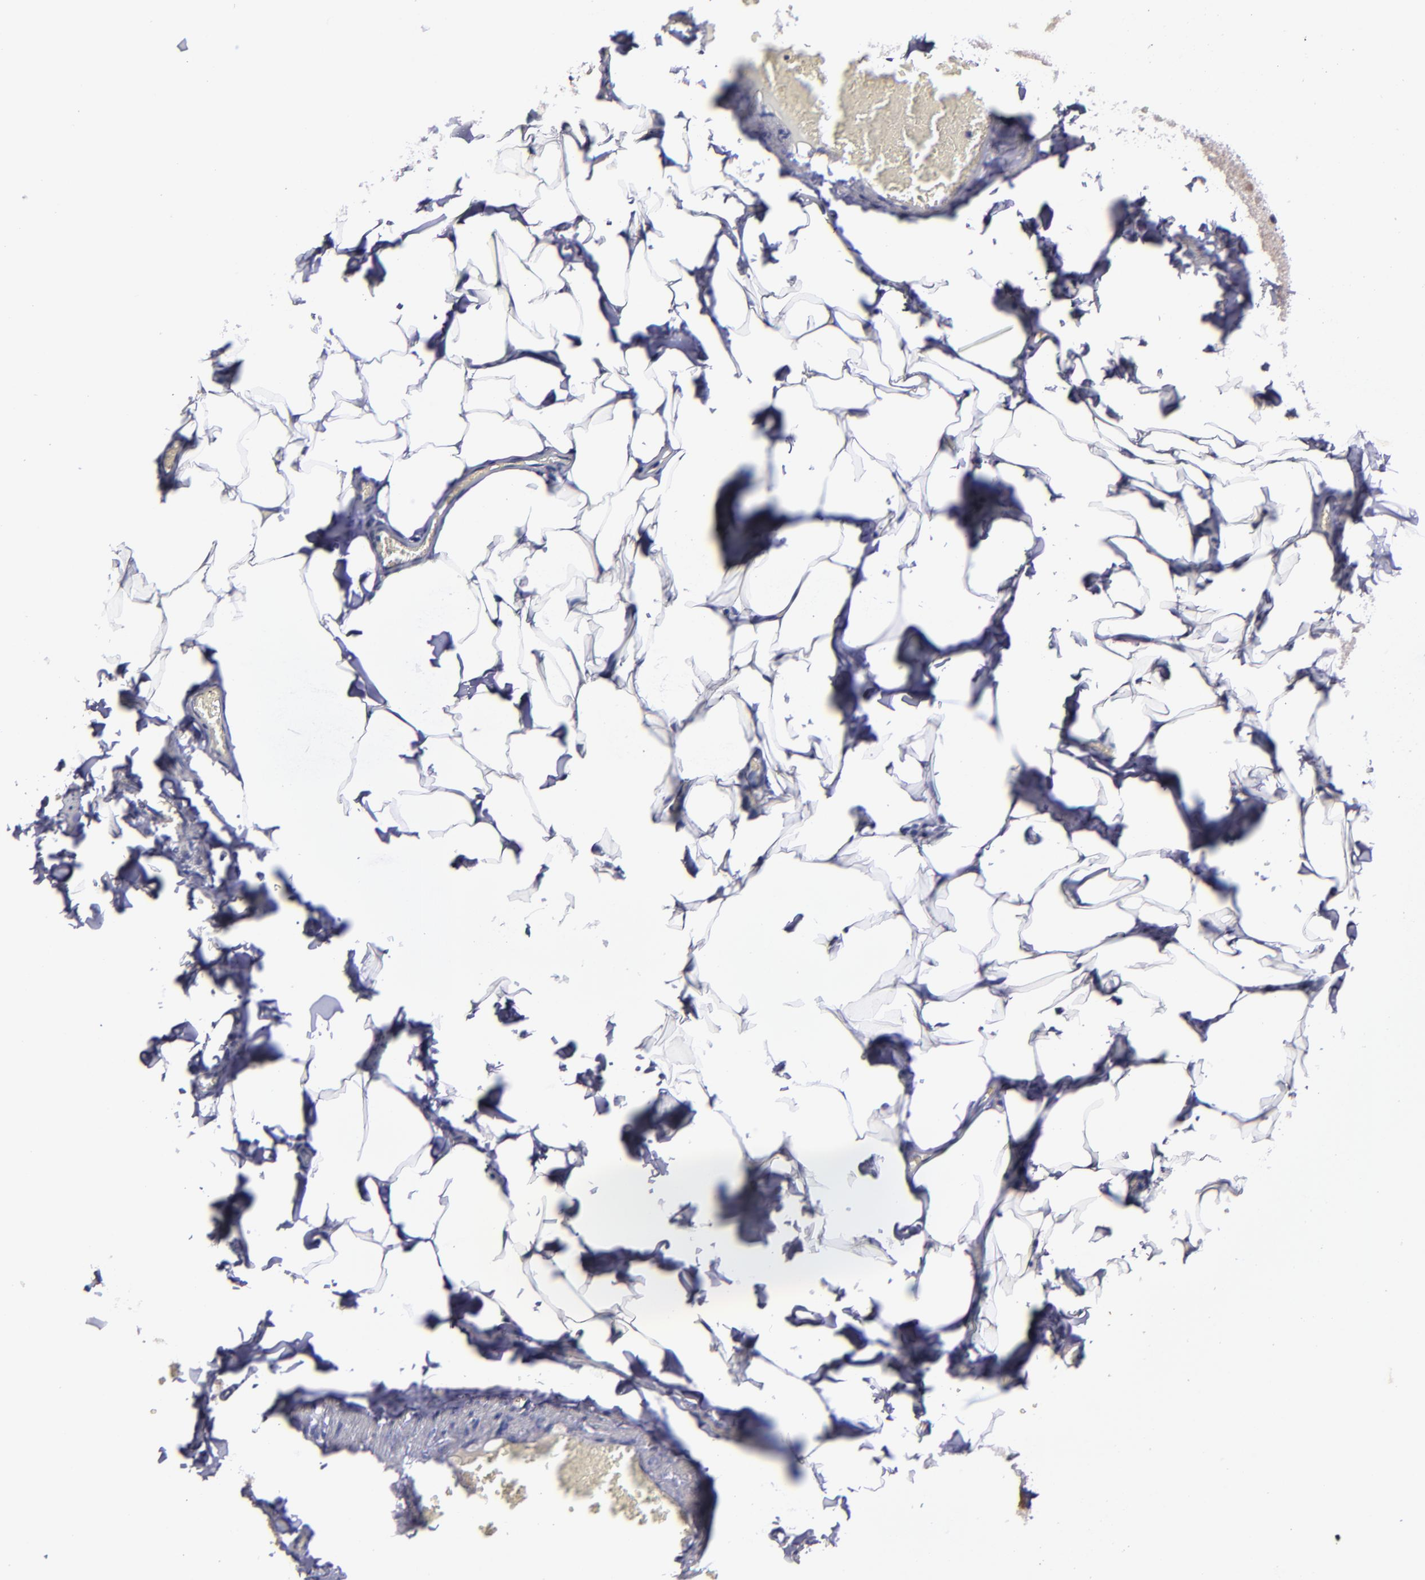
{"staining": {"intensity": "negative", "quantity": "none", "location": "none"}, "tissue": "adipose tissue", "cell_type": "Adipocytes", "image_type": "normal", "snomed": [{"axis": "morphology", "description": "Normal tissue, NOS"}, {"axis": "topography", "description": "Vascular tissue"}], "caption": "The image reveals no significant positivity in adipocytes of adipose tissue.", "gene": "MASP1", "patient": {"sex": "male", "age": 41}}